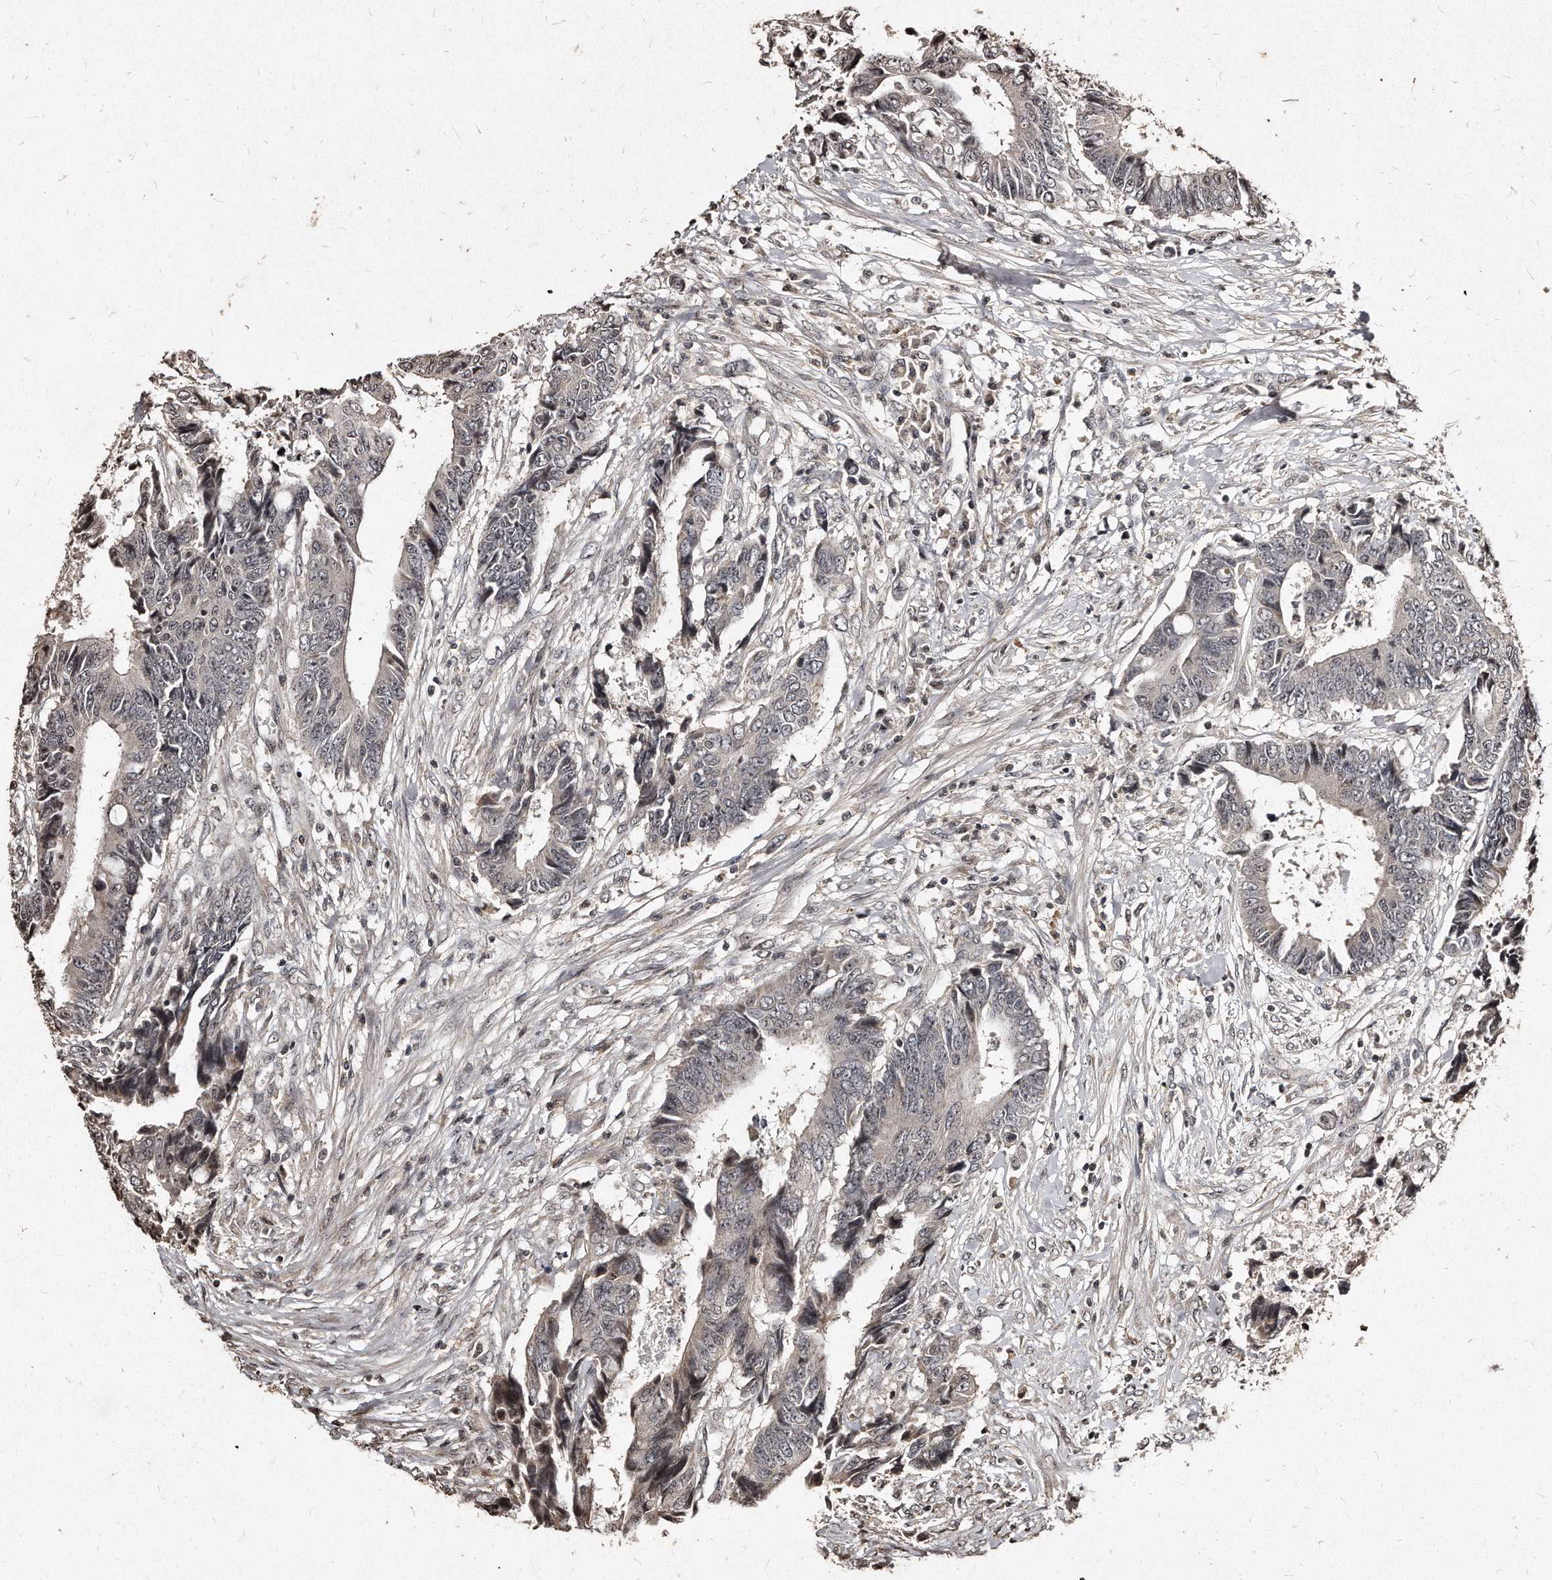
{"staining": {"intensity": "negative", "quantity": "none", "location": "none"}, "tissue": "colorectal cancer", "cell_type": "Tumor cells", "image_type": "cancer", "snomed": [{"axis": "morphology", "description": "Adenocarcinoma, NOS"}, {"axis": "topography", "description": "Rectum"}], "caption": "This is an immunohistochemistry photomicrograph of colorectal cancer. There is no positivity in tumor cells.", "gene": "TSHR", "patient": {"sex": "male", "age": 84}}